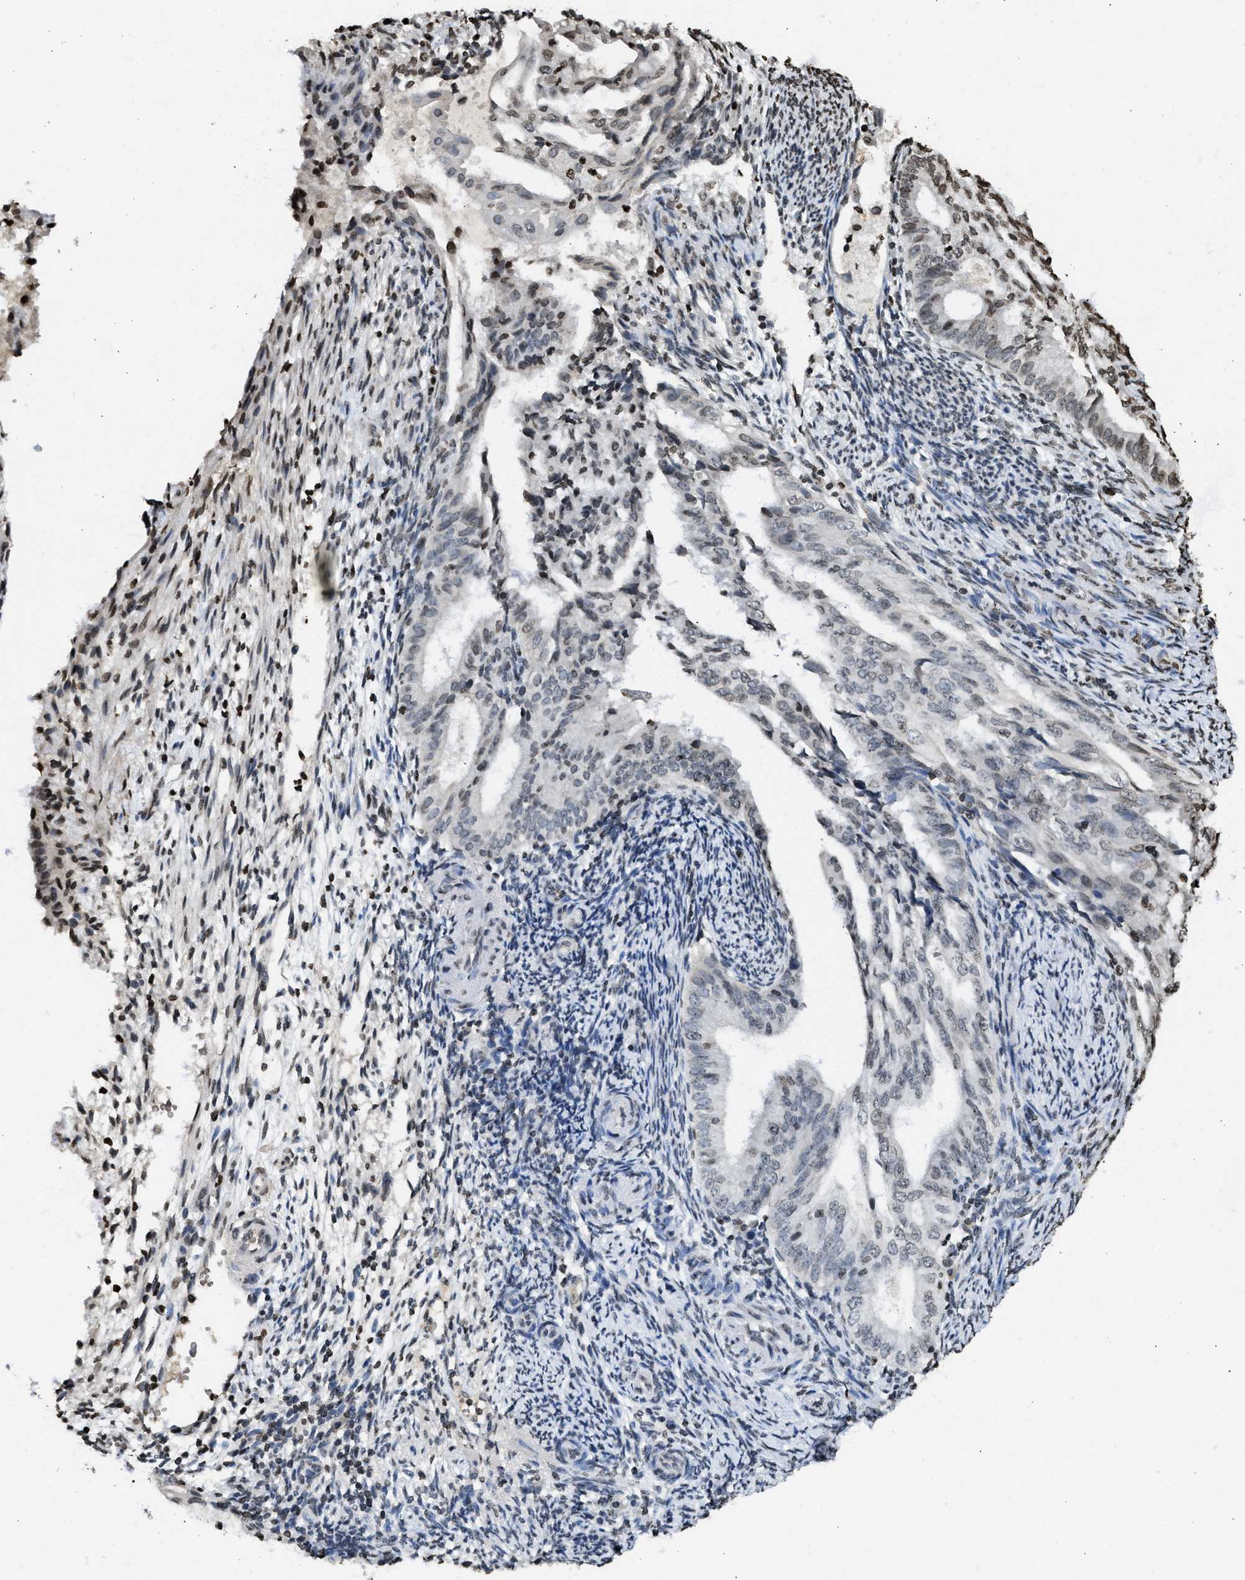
{"staining": {"intensity": "weak", "quantity": "<25%", "location": "nuclear"}, "tissue": "endometrial cancer", "cell_type": "Tumor cells", "image_type": "cancer", "snomed": [{"axis": "morphology", "description": "Adenocarcinoma, NOS"}, {"axis": "topography", "description": "Endometrium"}], "caption": "Tumor cells are negative for brown protein staining in endometrial adenocarcinoma.", "gene": "RRAGC", "patient": {"sex": "female", "age": 58}}